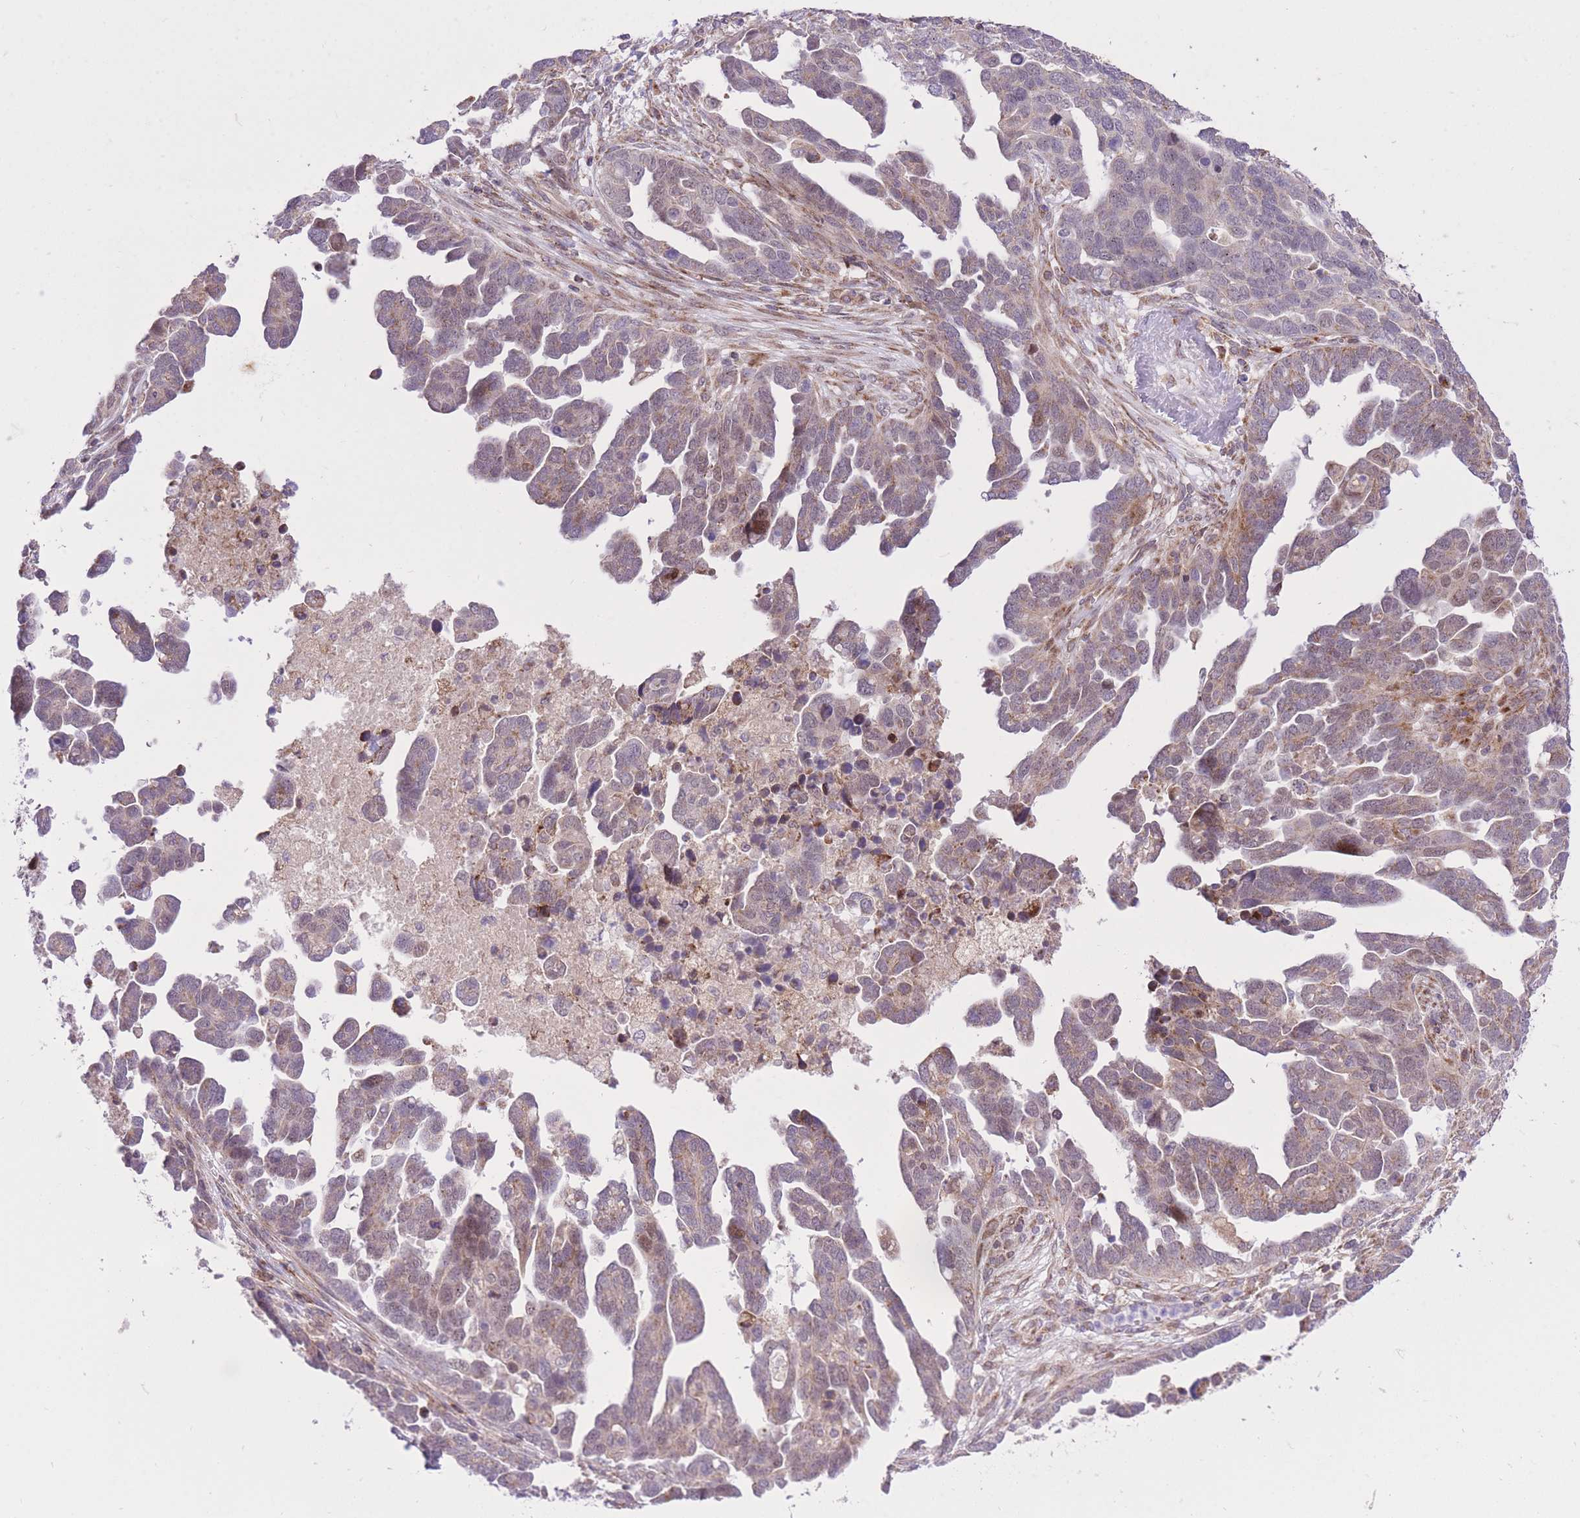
{"staining": {"intensity": "weak", "quantity": "<25%", "location": "cytoplasmic/membranous"}, "tissue": "ovarian cancer", "cell_type": "Tumor cells", "image_type": "cancer", "snomed": [{"axis": "morphology", "description": "Cystadenocarcinoma, serous, NOS"}, {"axis": "topography", "description": "Ovary"}], "caption": "IHC micrograph of neoplastic tissue: ovarian cancer (serous cystadenocarcinoma) stained with DAB reveals no significant protein positivity in tumor cells.", "gene": "SLC4A4", "patient": {"sex": "female", "age": 54}}